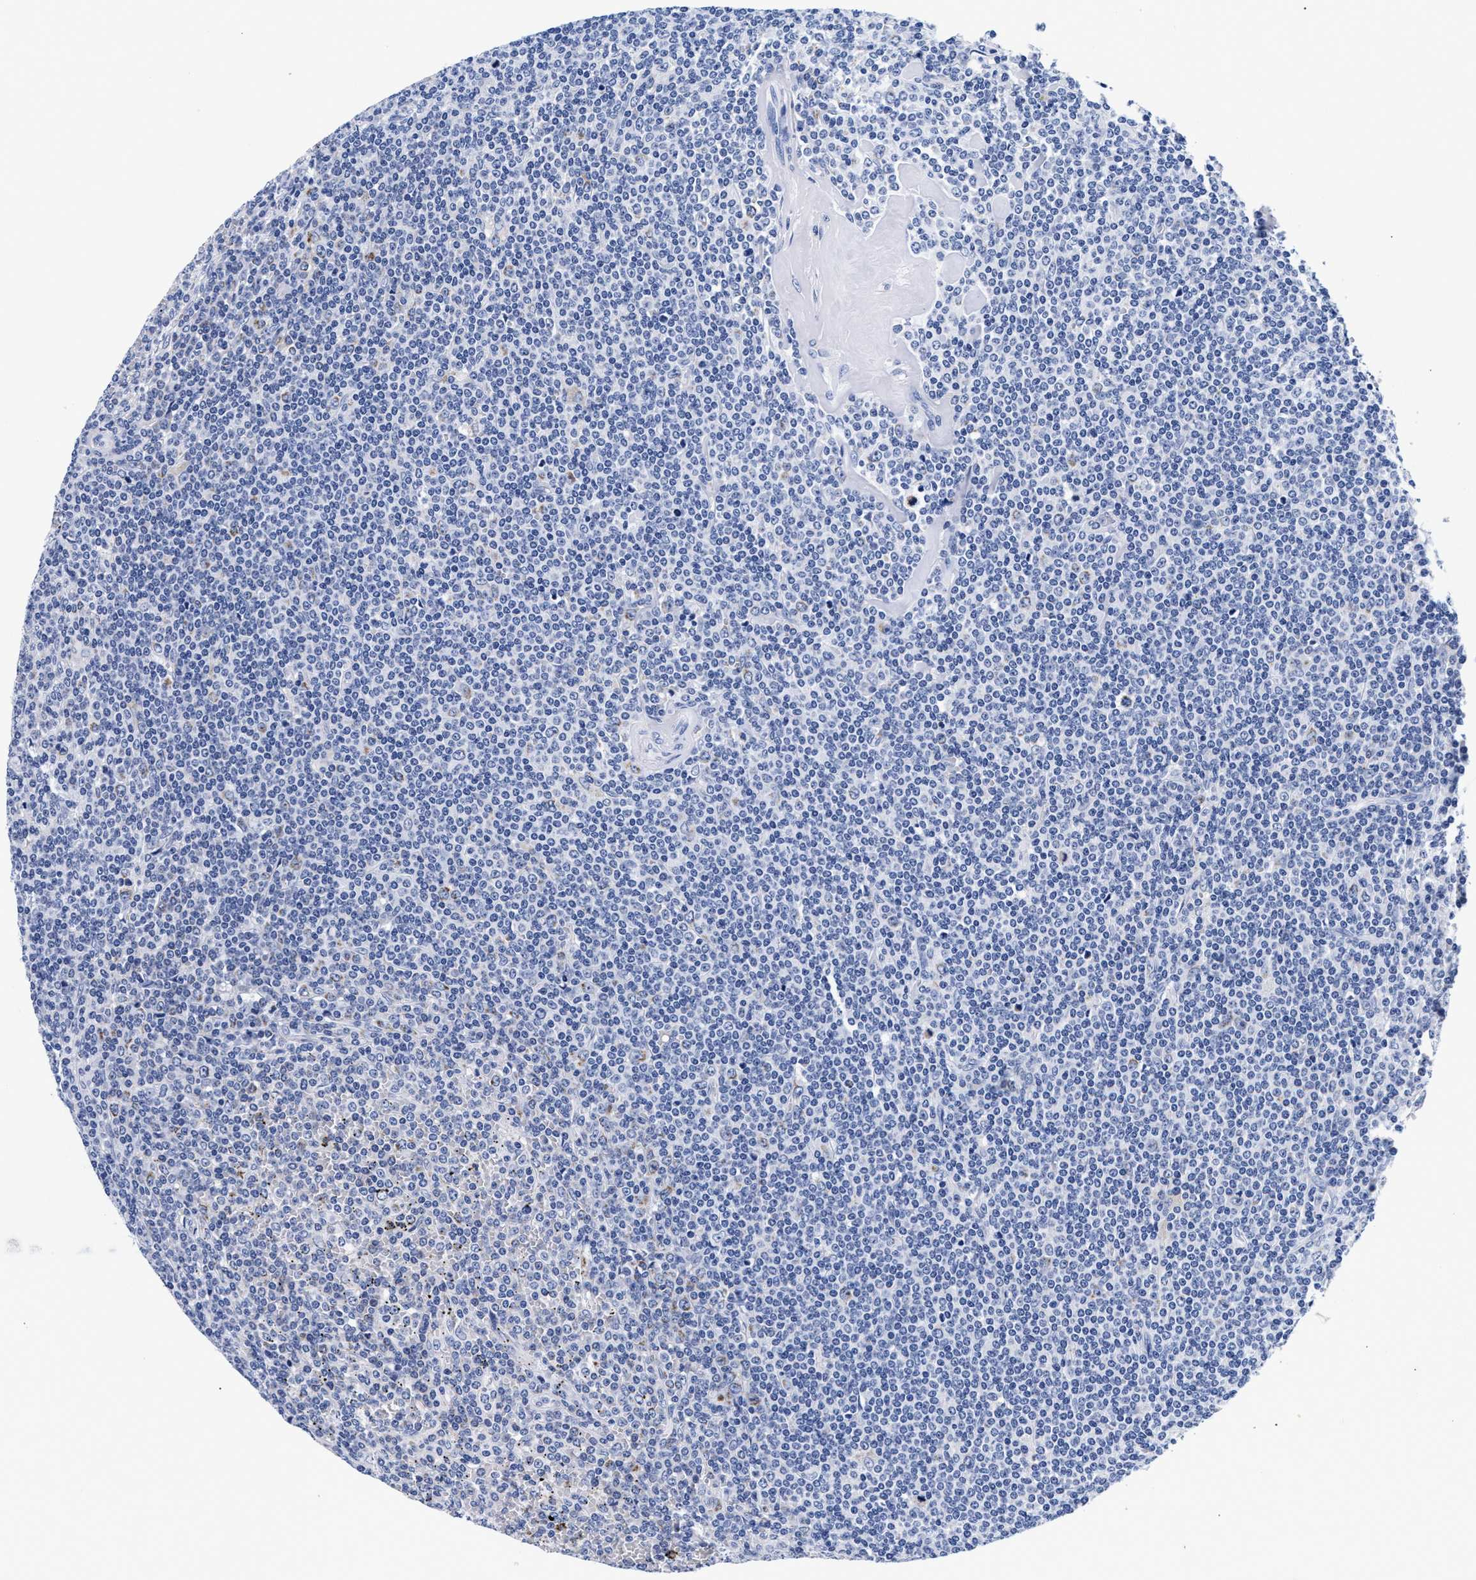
{"staining": {"intensity": "negative", "quantity": "none", "location": "none"}, "tissue": "lymphoma", "cell_type": "Tumor cells", "image_type": "cancer", "snomed": [{"axis": "morphology", "description": "Malignant lymphoma, non-Hodgkin's type, Low grade"}, {"axis": "topography", "description": "Spleen"}], "caption": "Lymphoma was stained to show a protein in brown. There is no significant expression in tumor cells. (DAB (3,3'-diaminobenzidine) immunohistochemistry (IHC) with hematoxylin counter stain).", "gene": "RAB3B", "patient": {"sex": "female", "age": 19}}